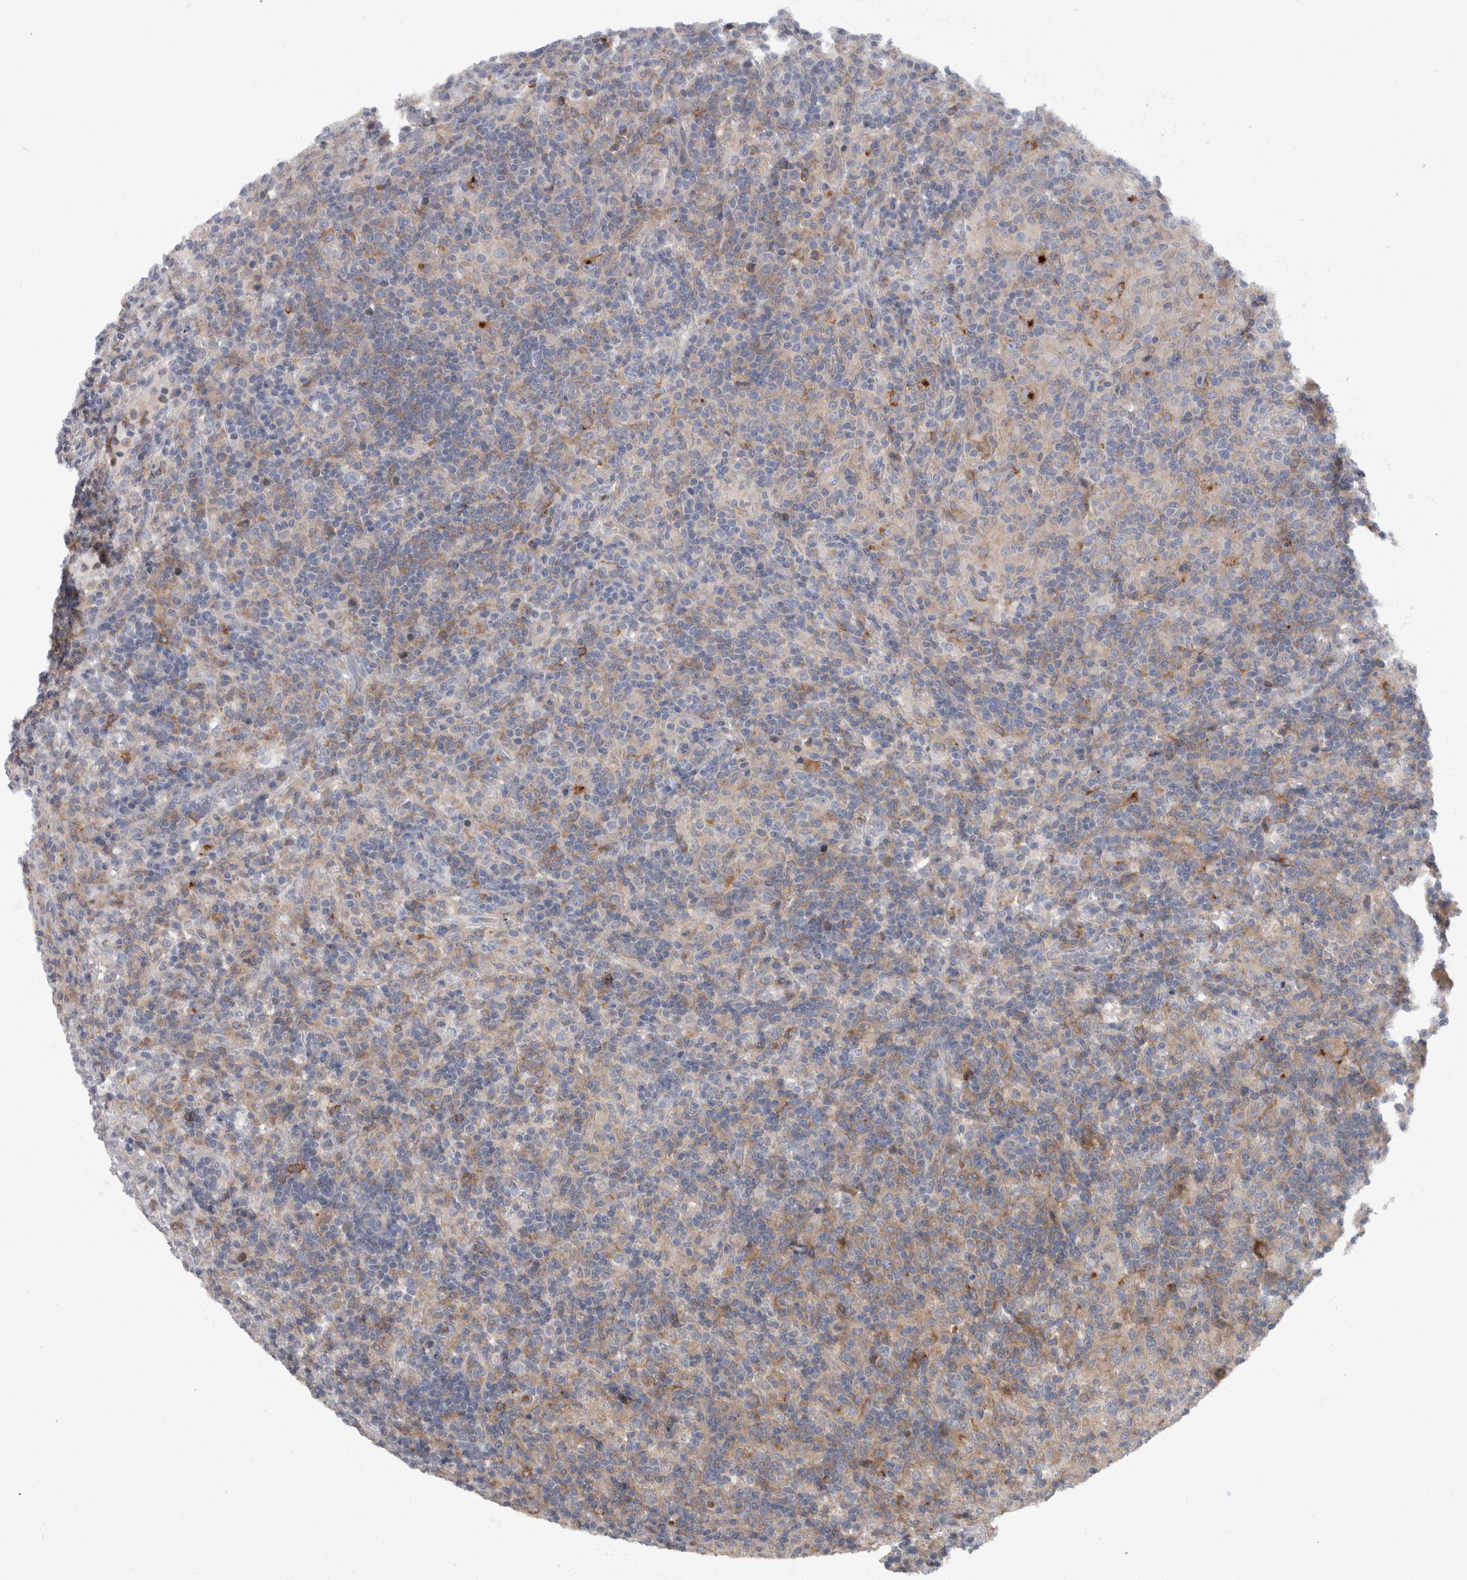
{"staining": {"intensity": "strong", "quantity": "25%-75%", "location": "cytoplasmic/membranous"}, "tissue": "lymphoma", "cell_type": "Tumor cells", "image_type": "cancer", "snomed": [{"axis": "morphology", "description": "Hodgkin's disease, NOS"}, {"axis": "topography", "description": "Lymph node"}], "caption": "Strong cytoplasmic/membranous staining is seen in about 25%-75% of tumor cells in lymphoma.", "gene": "CDC42BPG", "patient": {"sex": "male", "age": 70}}